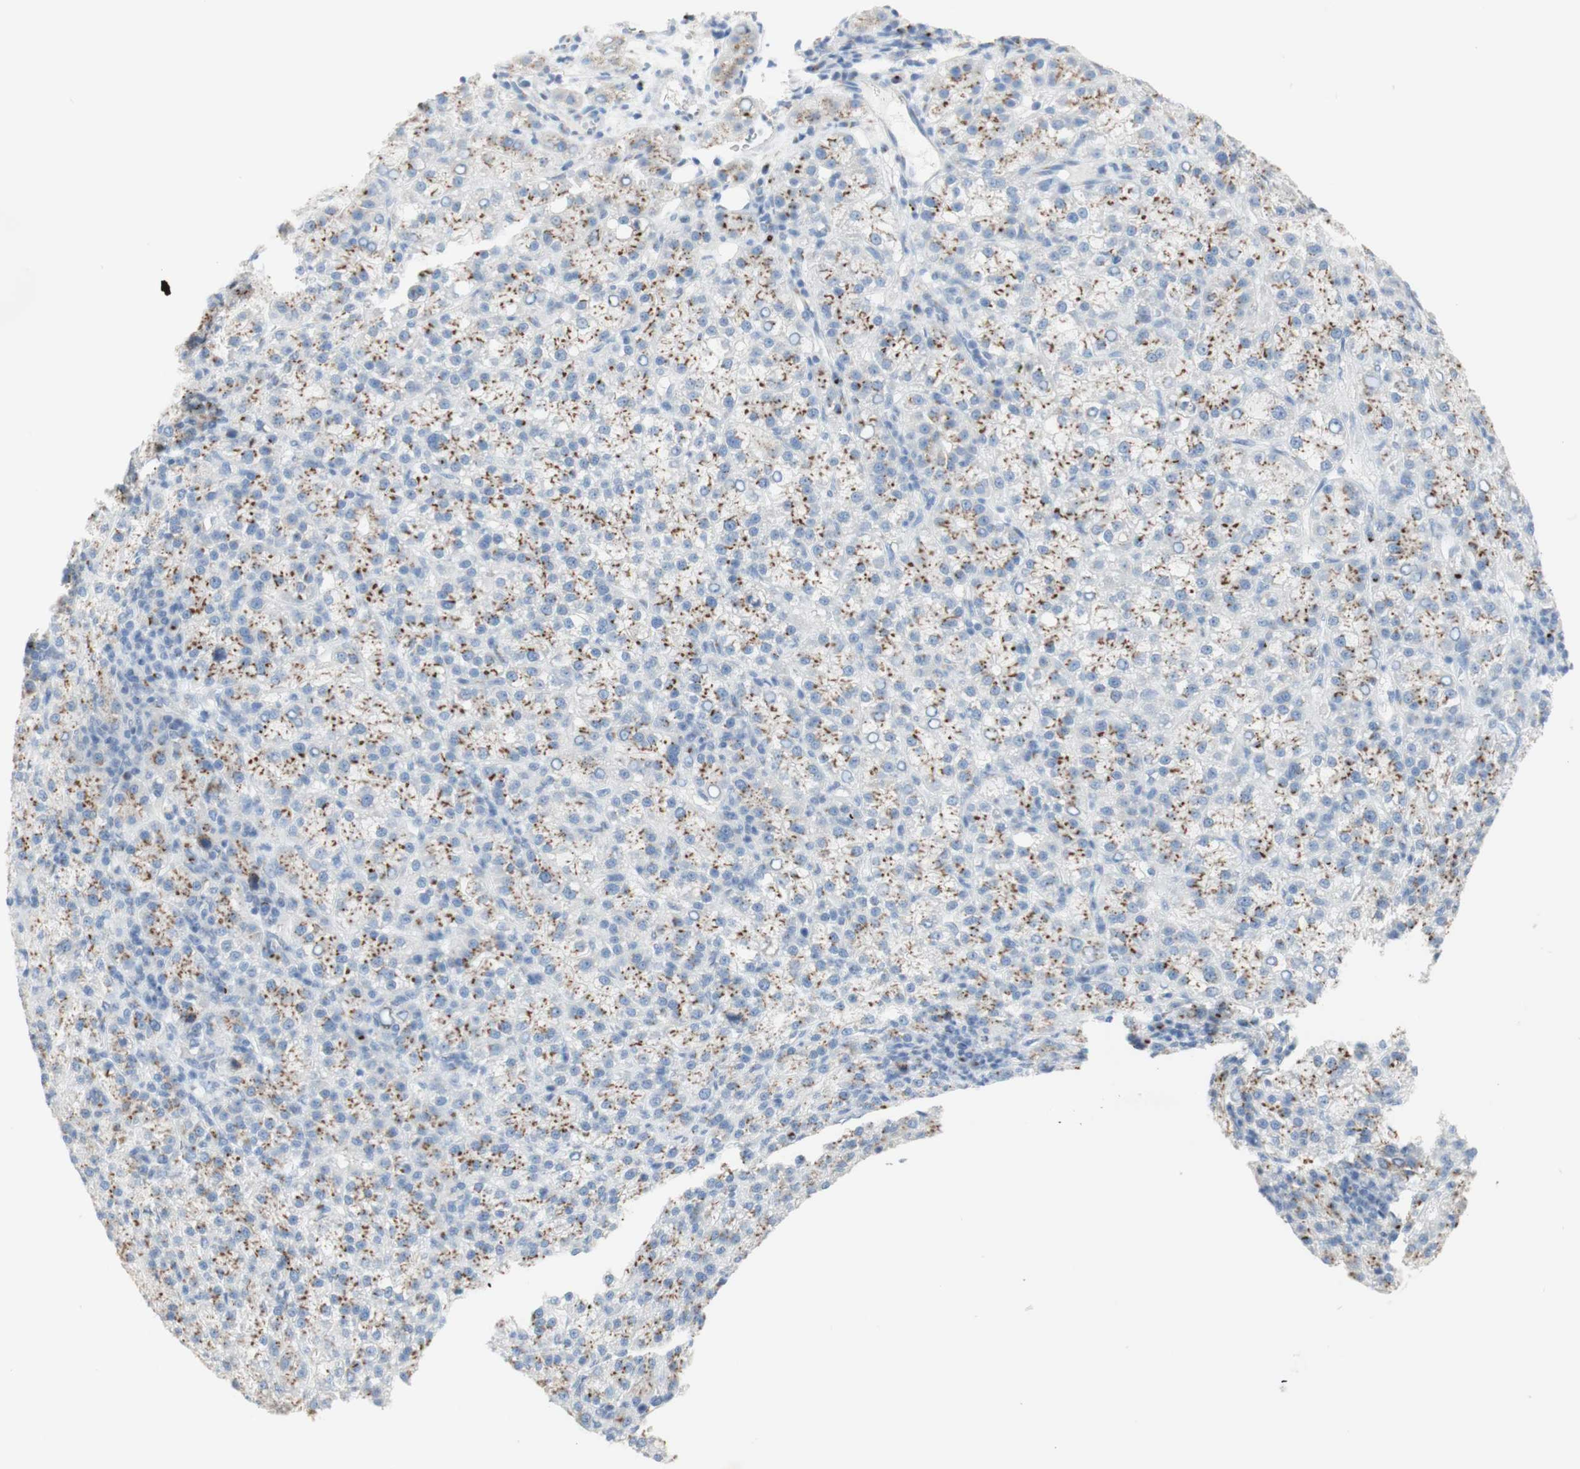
{"staining": {"intensity": "strong", "quantity": "25%-75%", "location": "cytoplasmic/membranous"}, "tissue": "liver cancer", "cell_type": "Tumor cells", "image_type": "cancer", "snomed": [{"axis": "morphology", "description": "Carcinoma, Hepatocellular, NOS"}, {"axis": "topography", "description": "Liver"}], "caption": "DAB immunohistochemical staining of human liver hepatocellular carcinoma demonstrates strong cytoplasmic/membranous protein positivity in approximately 25%-75% of tumor cells. (IHC, brightfield microscopy, high magnification).", "gene": "MANEA", "patient": {"sex": "female", "age": 58}}